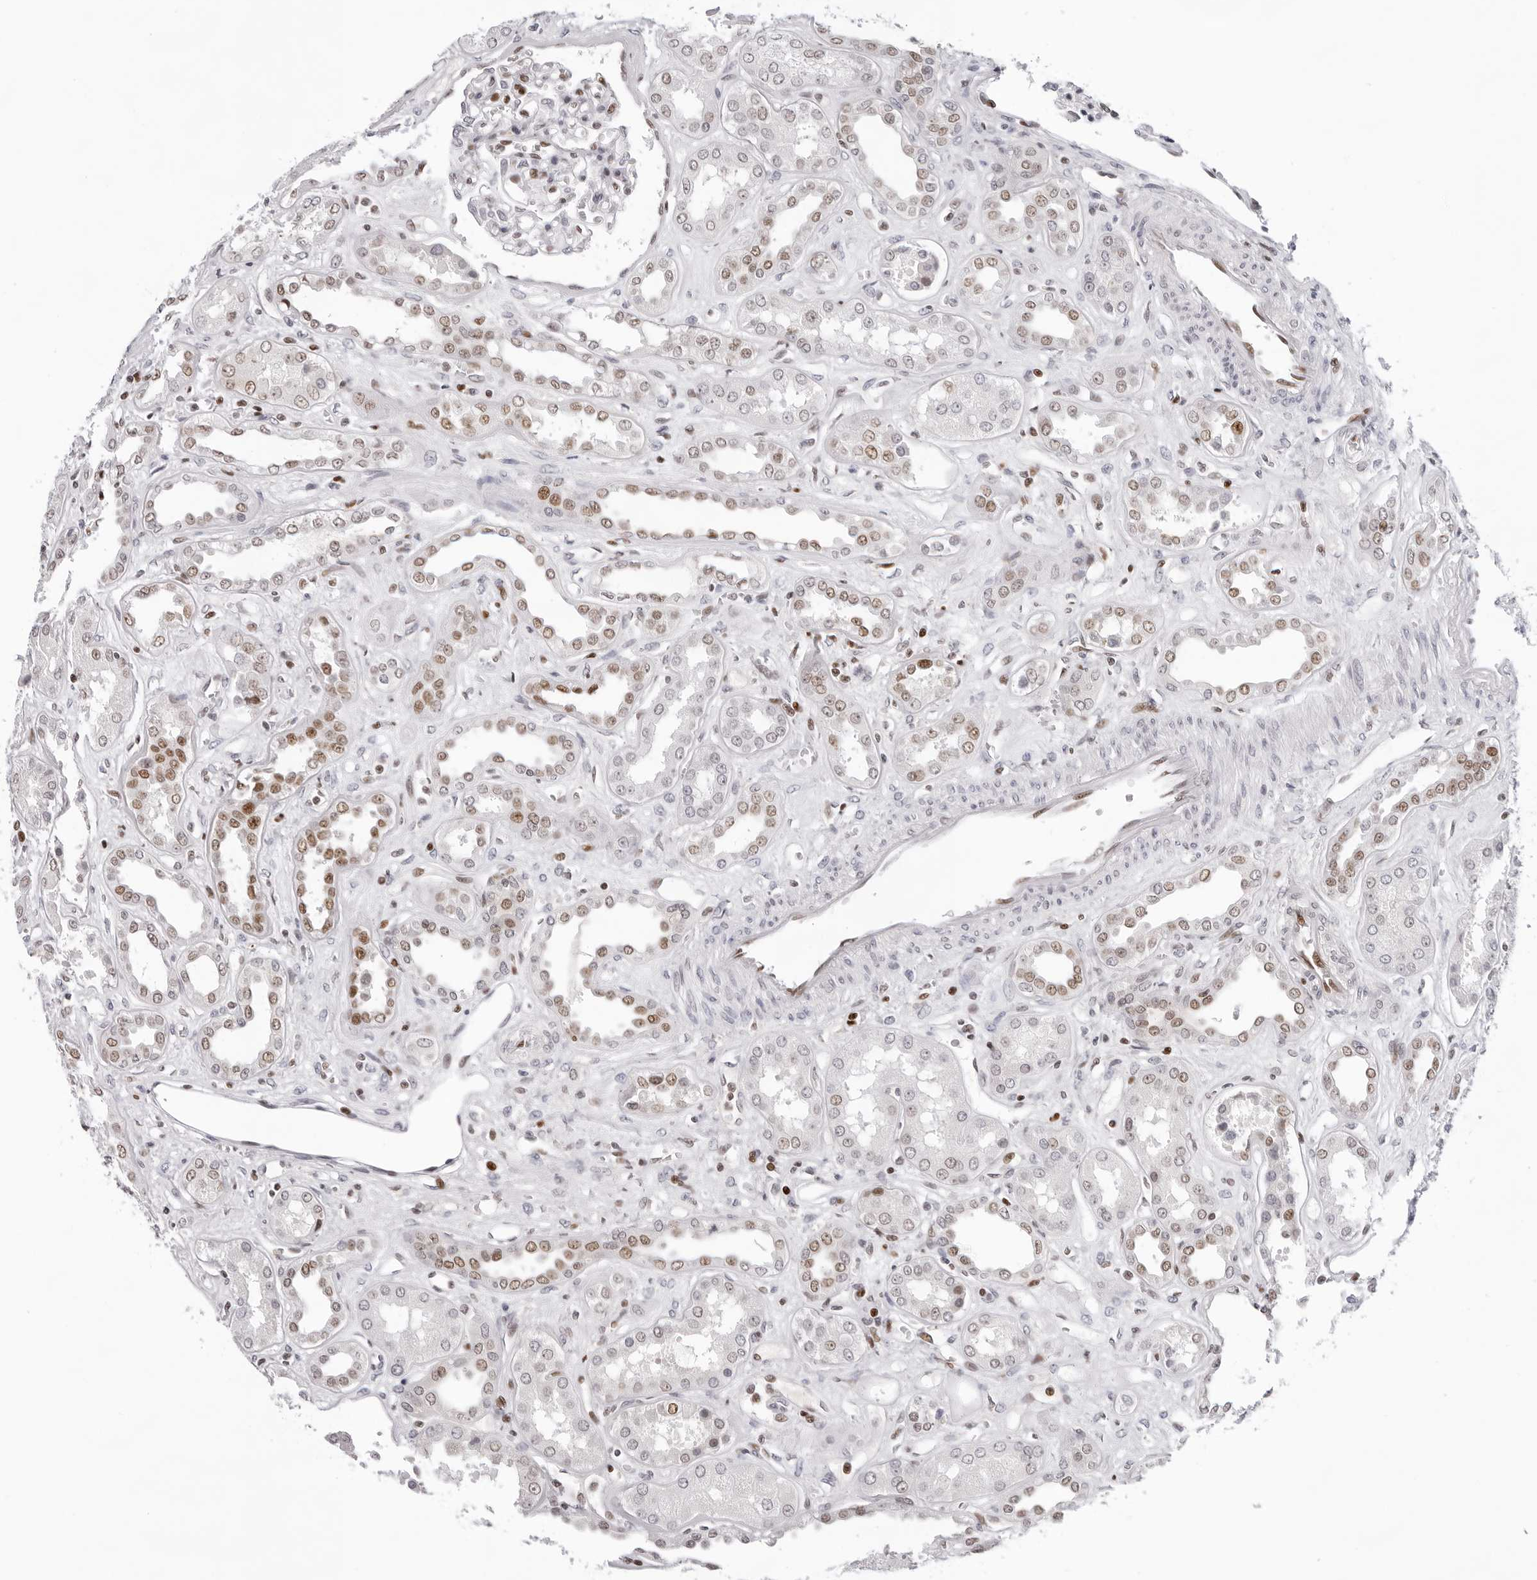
{"staining": {"intensity": "moderate", "quantity": "<25%", "location": "nuclear"}, "tissue": "kidney", "cell_type": "Cells in glomeruli", "image_type": "normal", "snomed": [{"axis": "morphology", "description": "Normal tissue, NOS"}, {"axis": "topography", "description": "Kidney"}], "caption": "This image shows unremarkable kidney stained with immunohistochemistry (IHC) to label a protein in brown. The nuclear of cells in glomeruli show moderate positivity for the protein. Nuclei are counter-stained blue.", "gene": "OGG1", "patient": {"sex": "male", "age": 59}}